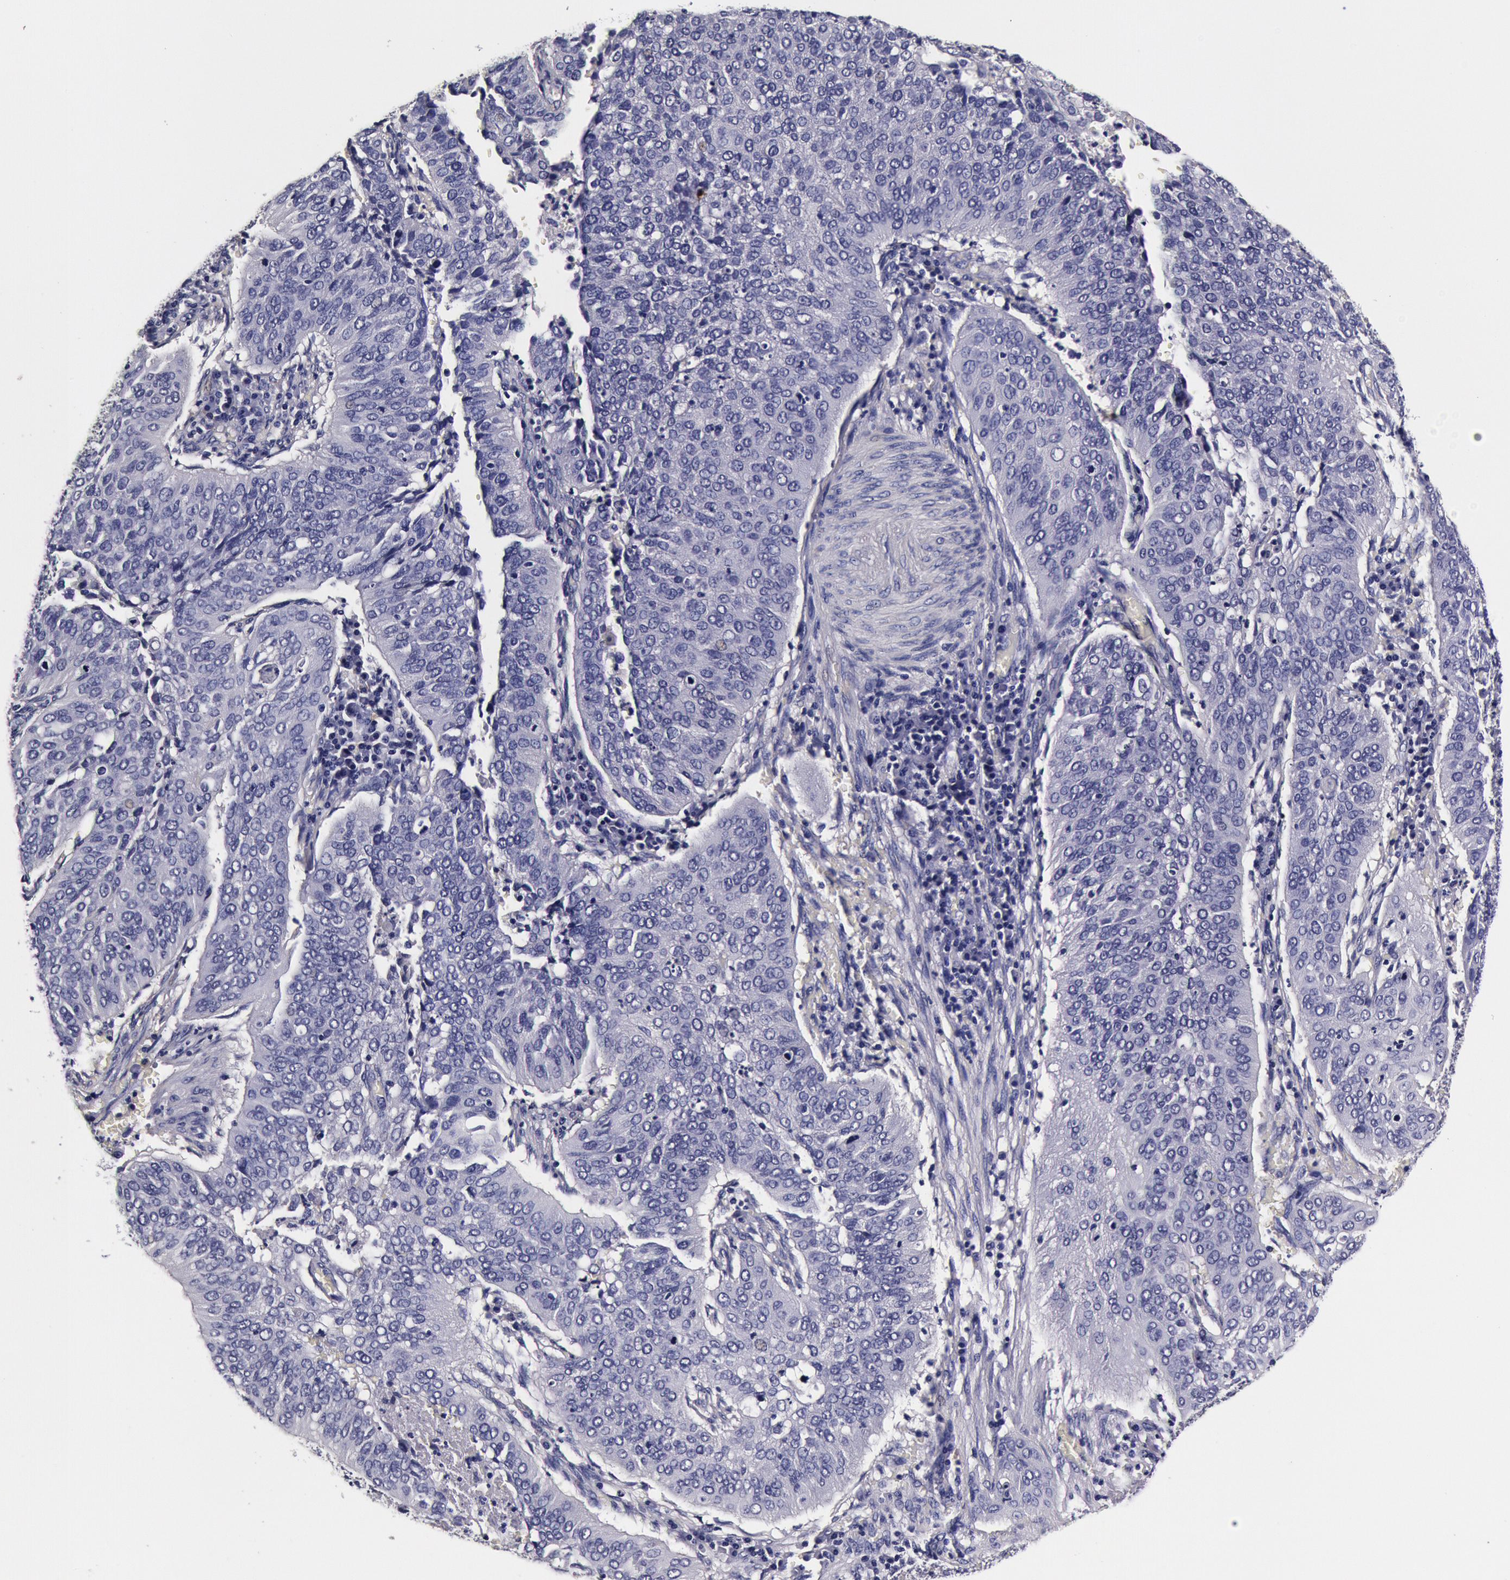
{"staining": {"intensity": "negative", "quantity": "none", "location": "none"}, "tissue": "cervical cancer", "cell_type": "Tumor cells", "image_type": "cancer", "snomed": [{"axis": "morphology", "description": "Squamous cell carcinoma, NOS"}, {"axis": "topography", "description": "Cervix"}], "caption": "Histopathology image shows no protein expression in tumor cells of cervical cancer (squamous cell carcinoma) tissue.", "gene": "CCDC22", "patient": {"sex": "female", "age": 39}}